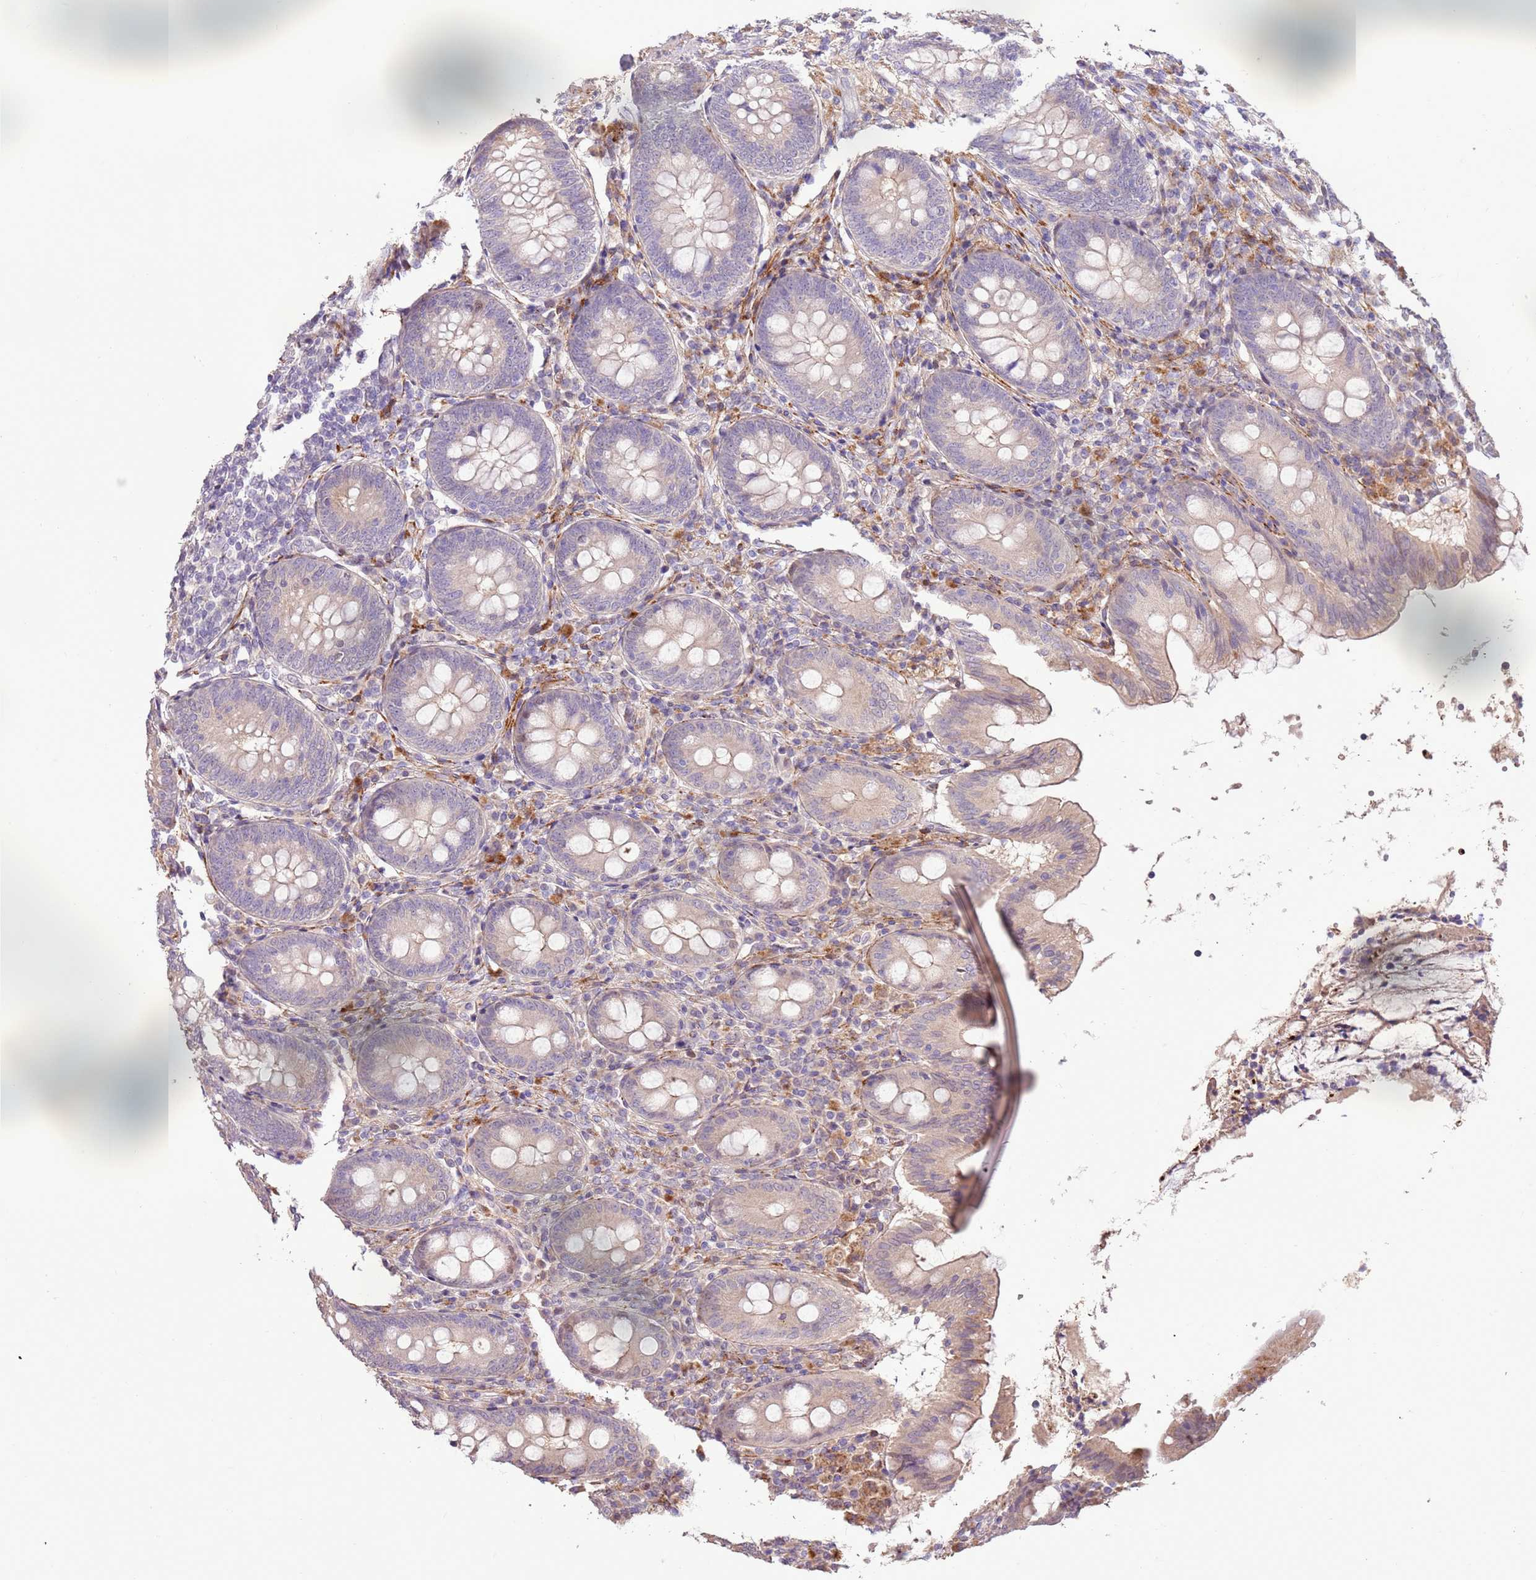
{"staining": {"intensity": "moderate", "quantity": "<25%", "location": "cytoplasmic/membranous"}, "tissue": "appendix", "cell_type": "Glandular cells", "image_type": "normal", "snomed": [{"axis": "morphology", "description": "Normal tissue, NOS"}, {"axis": "topography", "description": "Appendix"}], "caption": "There is low levels of moderate cytoplasmic/membranous staining in glandular cells of benign appendix, as demonstrated by immunohistochemical staining (brown color).", "gene": "LGI4", "patient": {"sex": "female", "age": 54}}